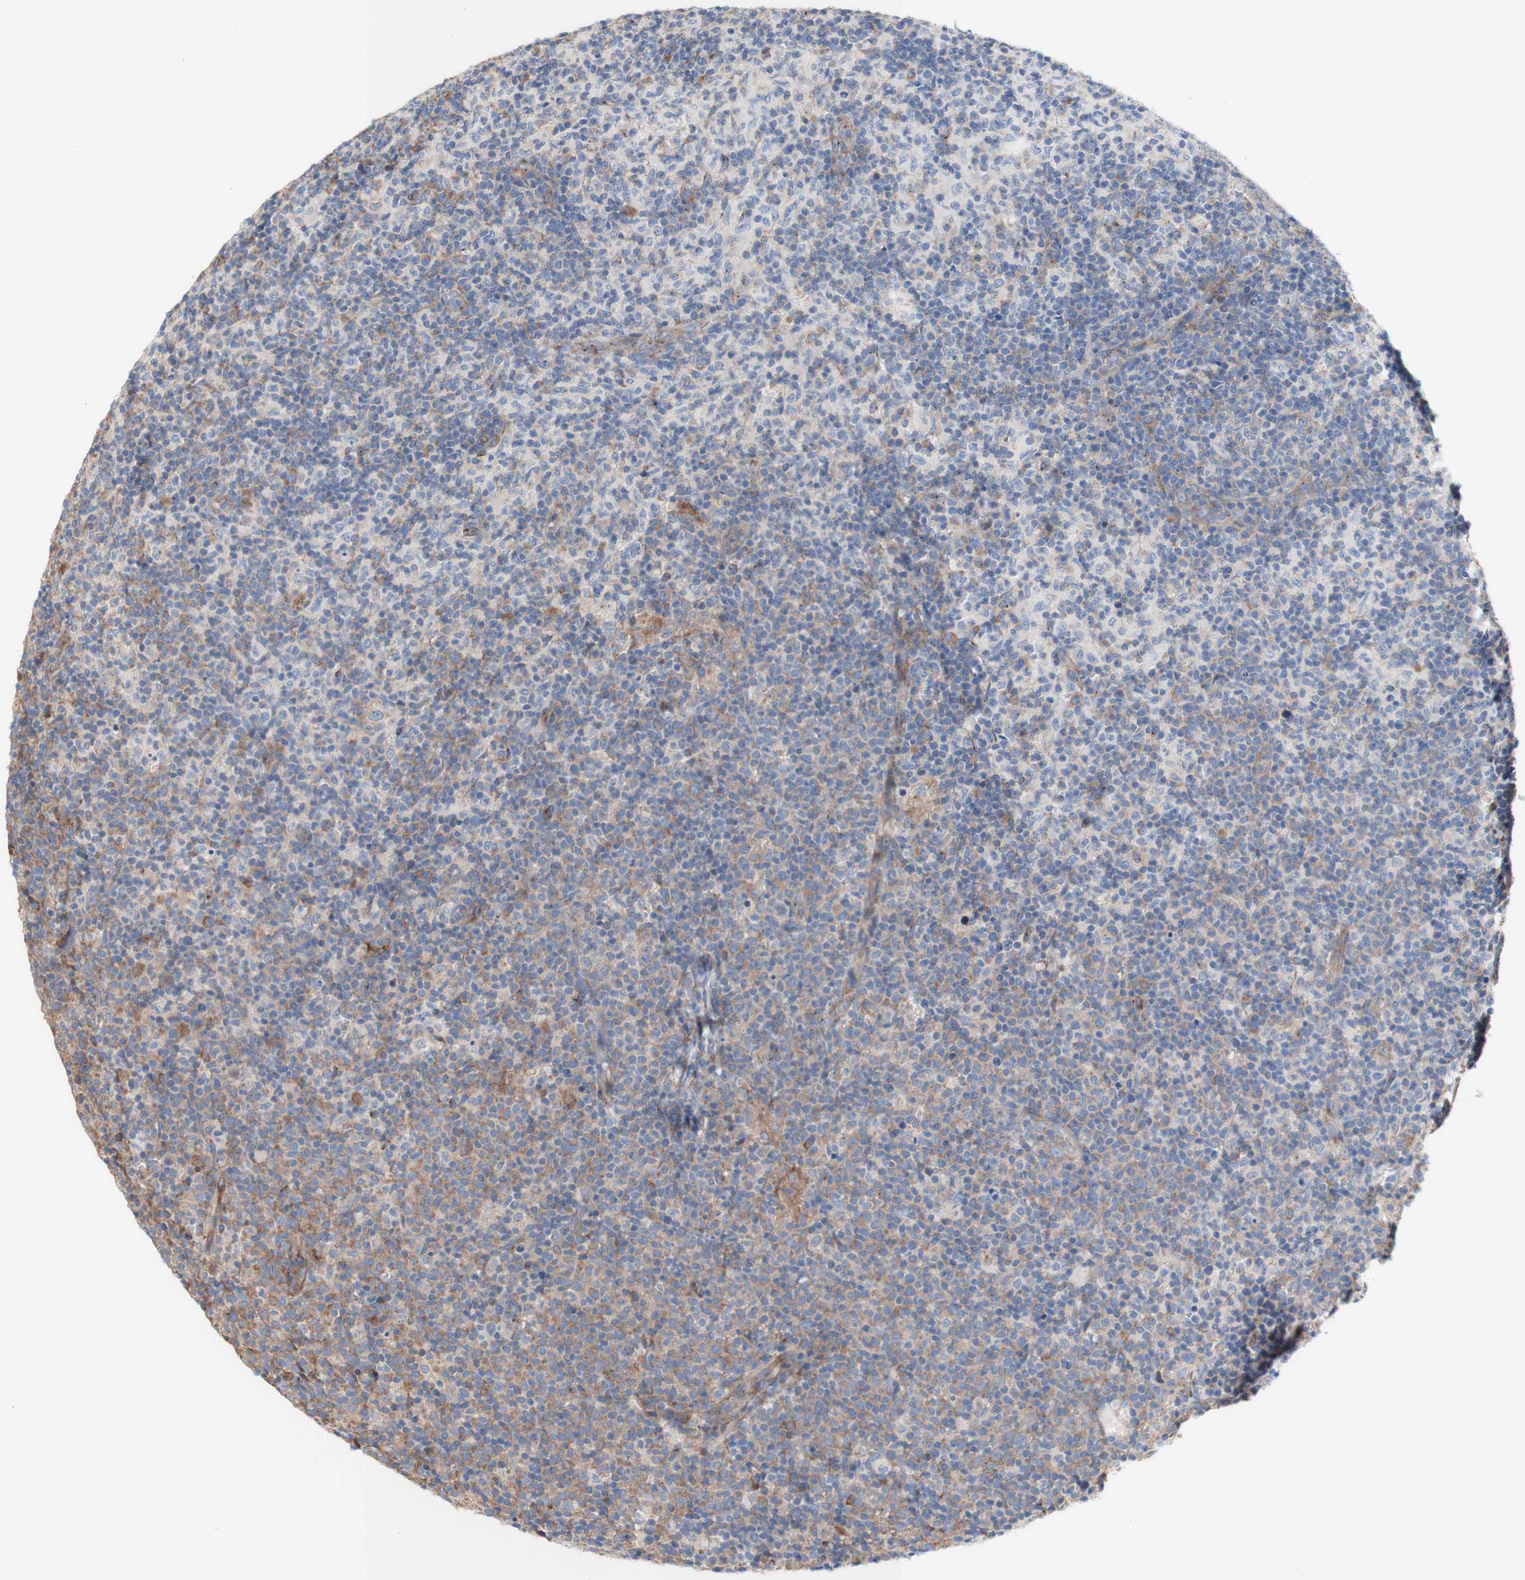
{"staining": {"intensity": "moderate", "quantity": "25%-75%", "location": "cytoplasmic/membranous"}, "tissue": "lymph node", "cell_type": "Germinal center cells", "image_type": "normal", "snomed": [{"axis": "morphology", "description": "Normal tissue, NOS"}, {"axis": "morphology", "description": "Inflammation, NOS"}, {"axis": "topography", "description": "Lymph node"}], "caption": "This is a histology image of immunohistochemistry (IHC) staining of benign lymph node, which shows moderate expression in the cytoplasmic/membranous of germinal center cells.", "gene": "LRIG3", "patient": {"sex": "male", "age": 55}}